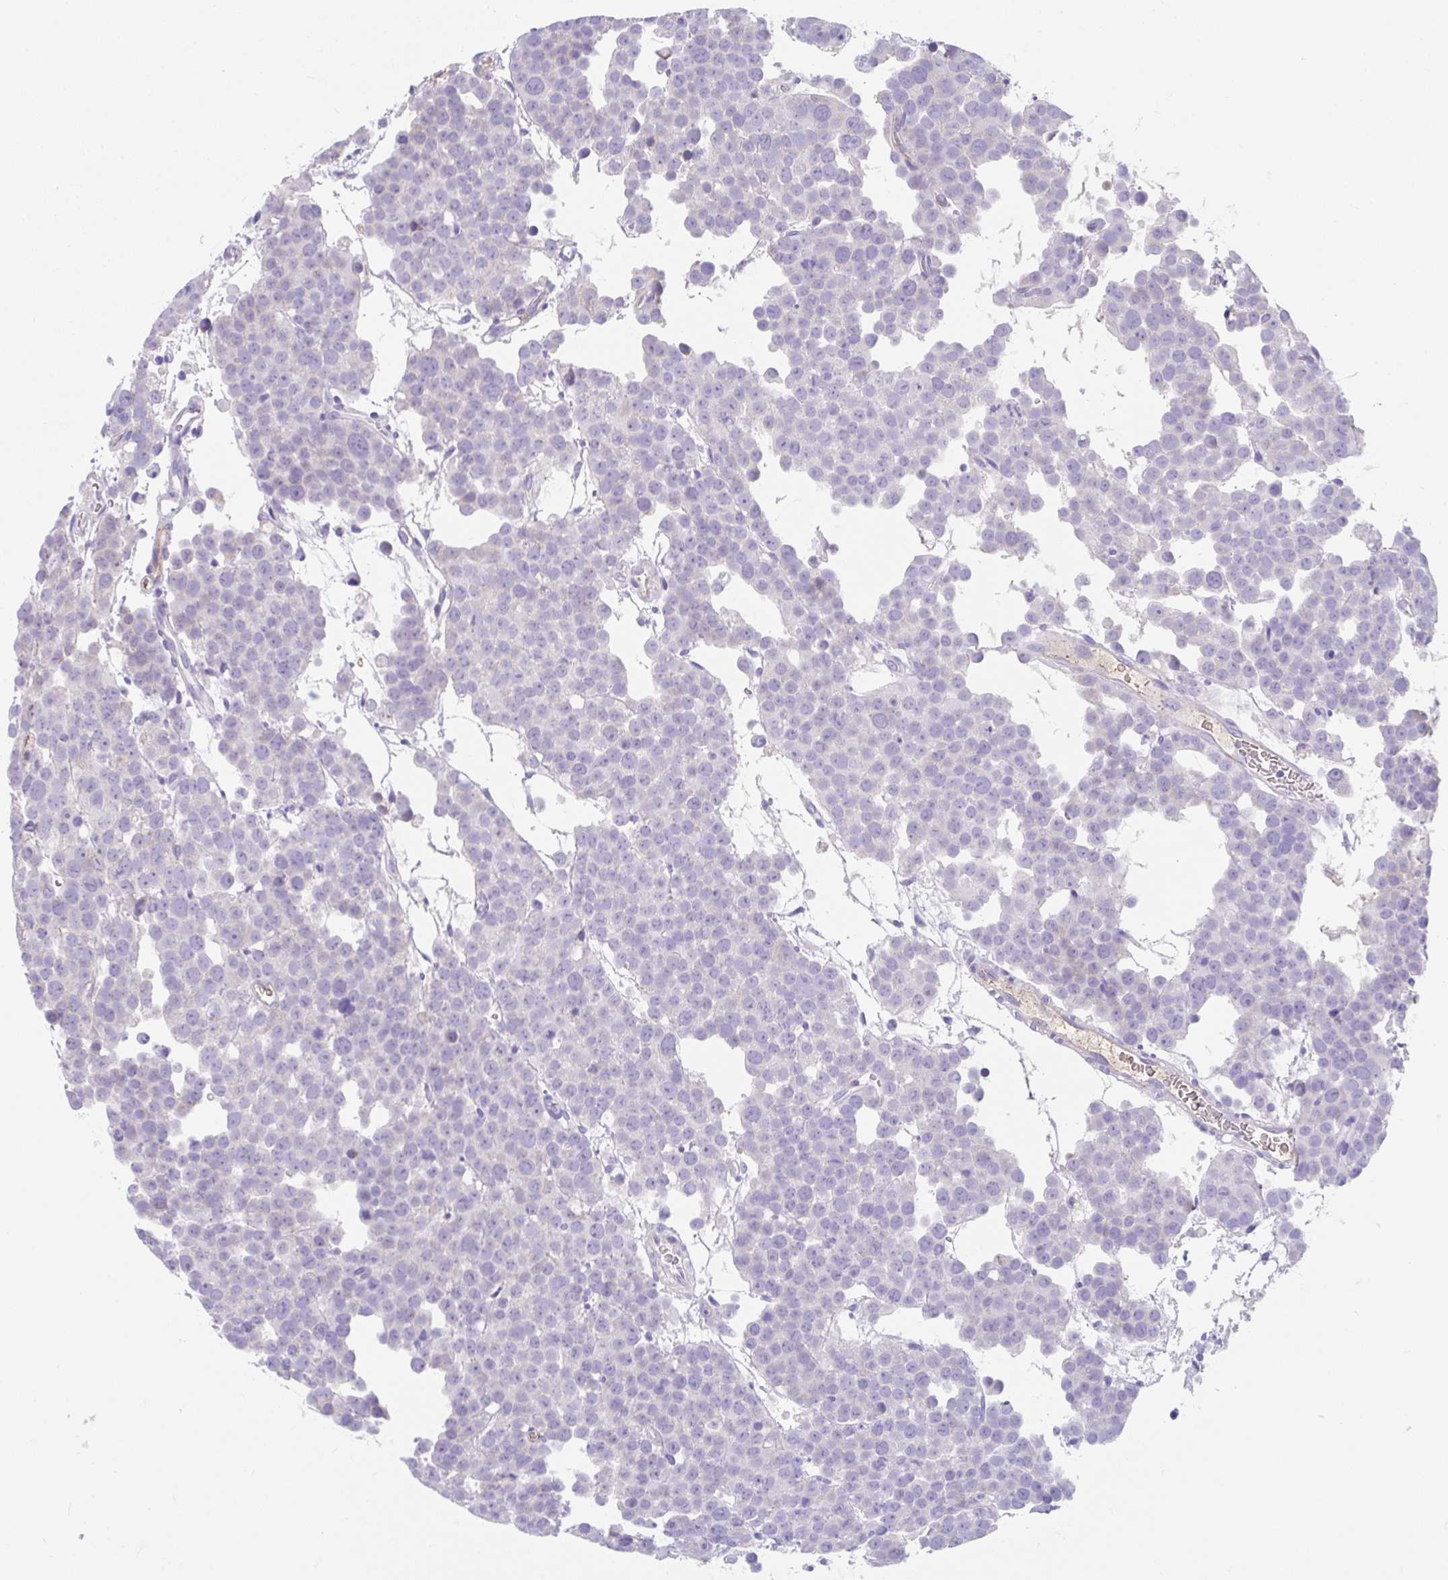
{"staining": {"intensity": "negative", "quantity": "none", "location": "none"}, "tissue": "testis cancer", "cell_type": "Tumor cells", "image_type": "cancer", "snomed": [{"axis": "morphology", "description": "Seminoma, NOS"}, {"axis": "topography", "description": "Testis"}], "caption": "Tumor cells show no significant protein staining in seminoma (testis). (Stains: DAB immunohistochemistry with hematoxylin counter stain, Microscopy: brightfield microscopy at high magnification).", "gene": "CCSAP", "patient": {"sex": "male", "age": 71}}